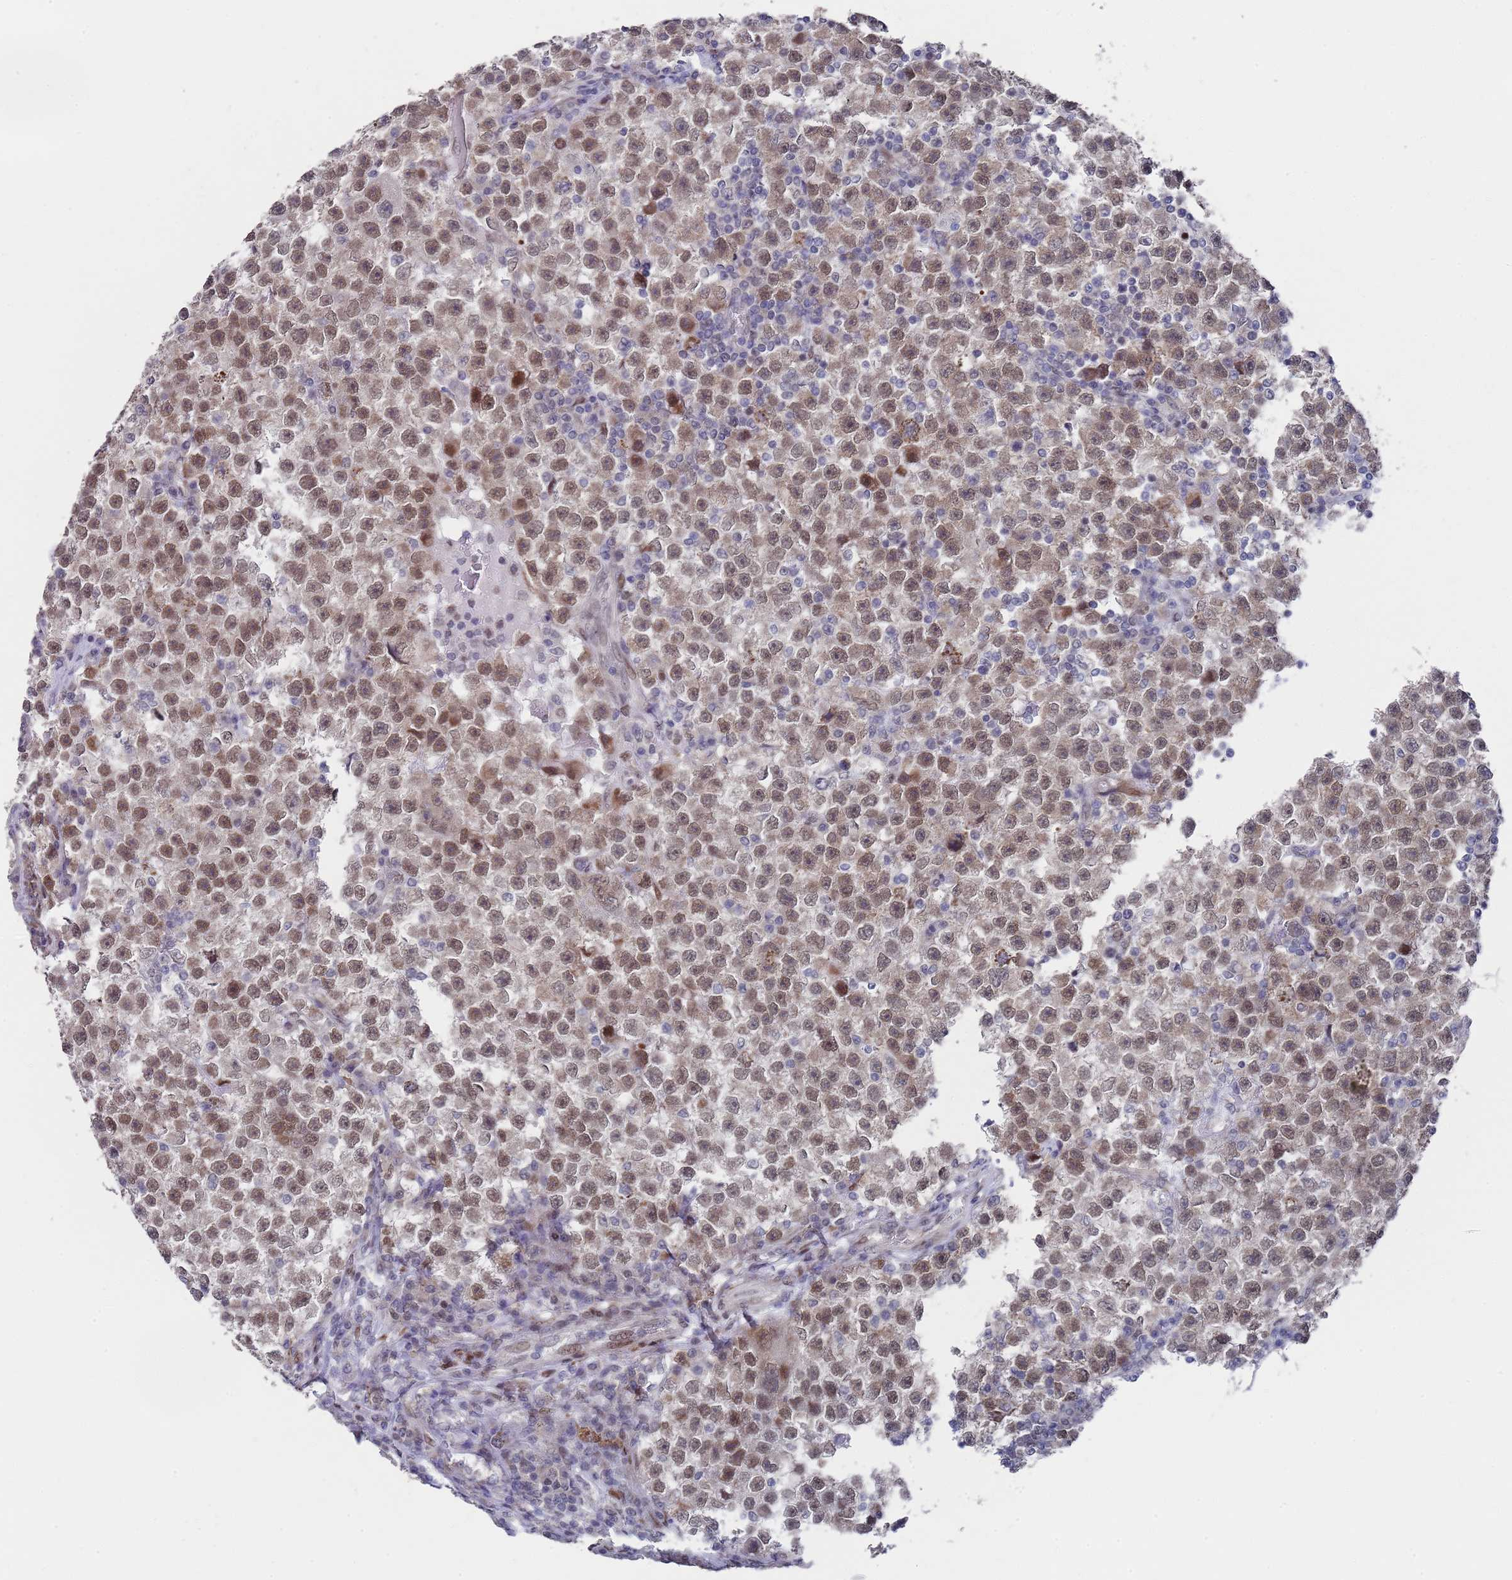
{"staining": {"intensity": "moderate", "quantity": ">75%", "location": "nuclear"}, "tissue": "testis cancer", "cell_type": "Tumor cells", "image_type": "cancer", "snomed": [{"axis": "morphology", "description": "Seminoma, NOS"}, {"axis": "topography", "description": "Testis"}], "caption": "Immunohistochemical staining of seminoma (testis) exhibits medium levels of moderate nuclear positivity in approximately >75% of tumor cells.", "gene": "COPS6", "patient": {"sex": "male", "age": 22}}